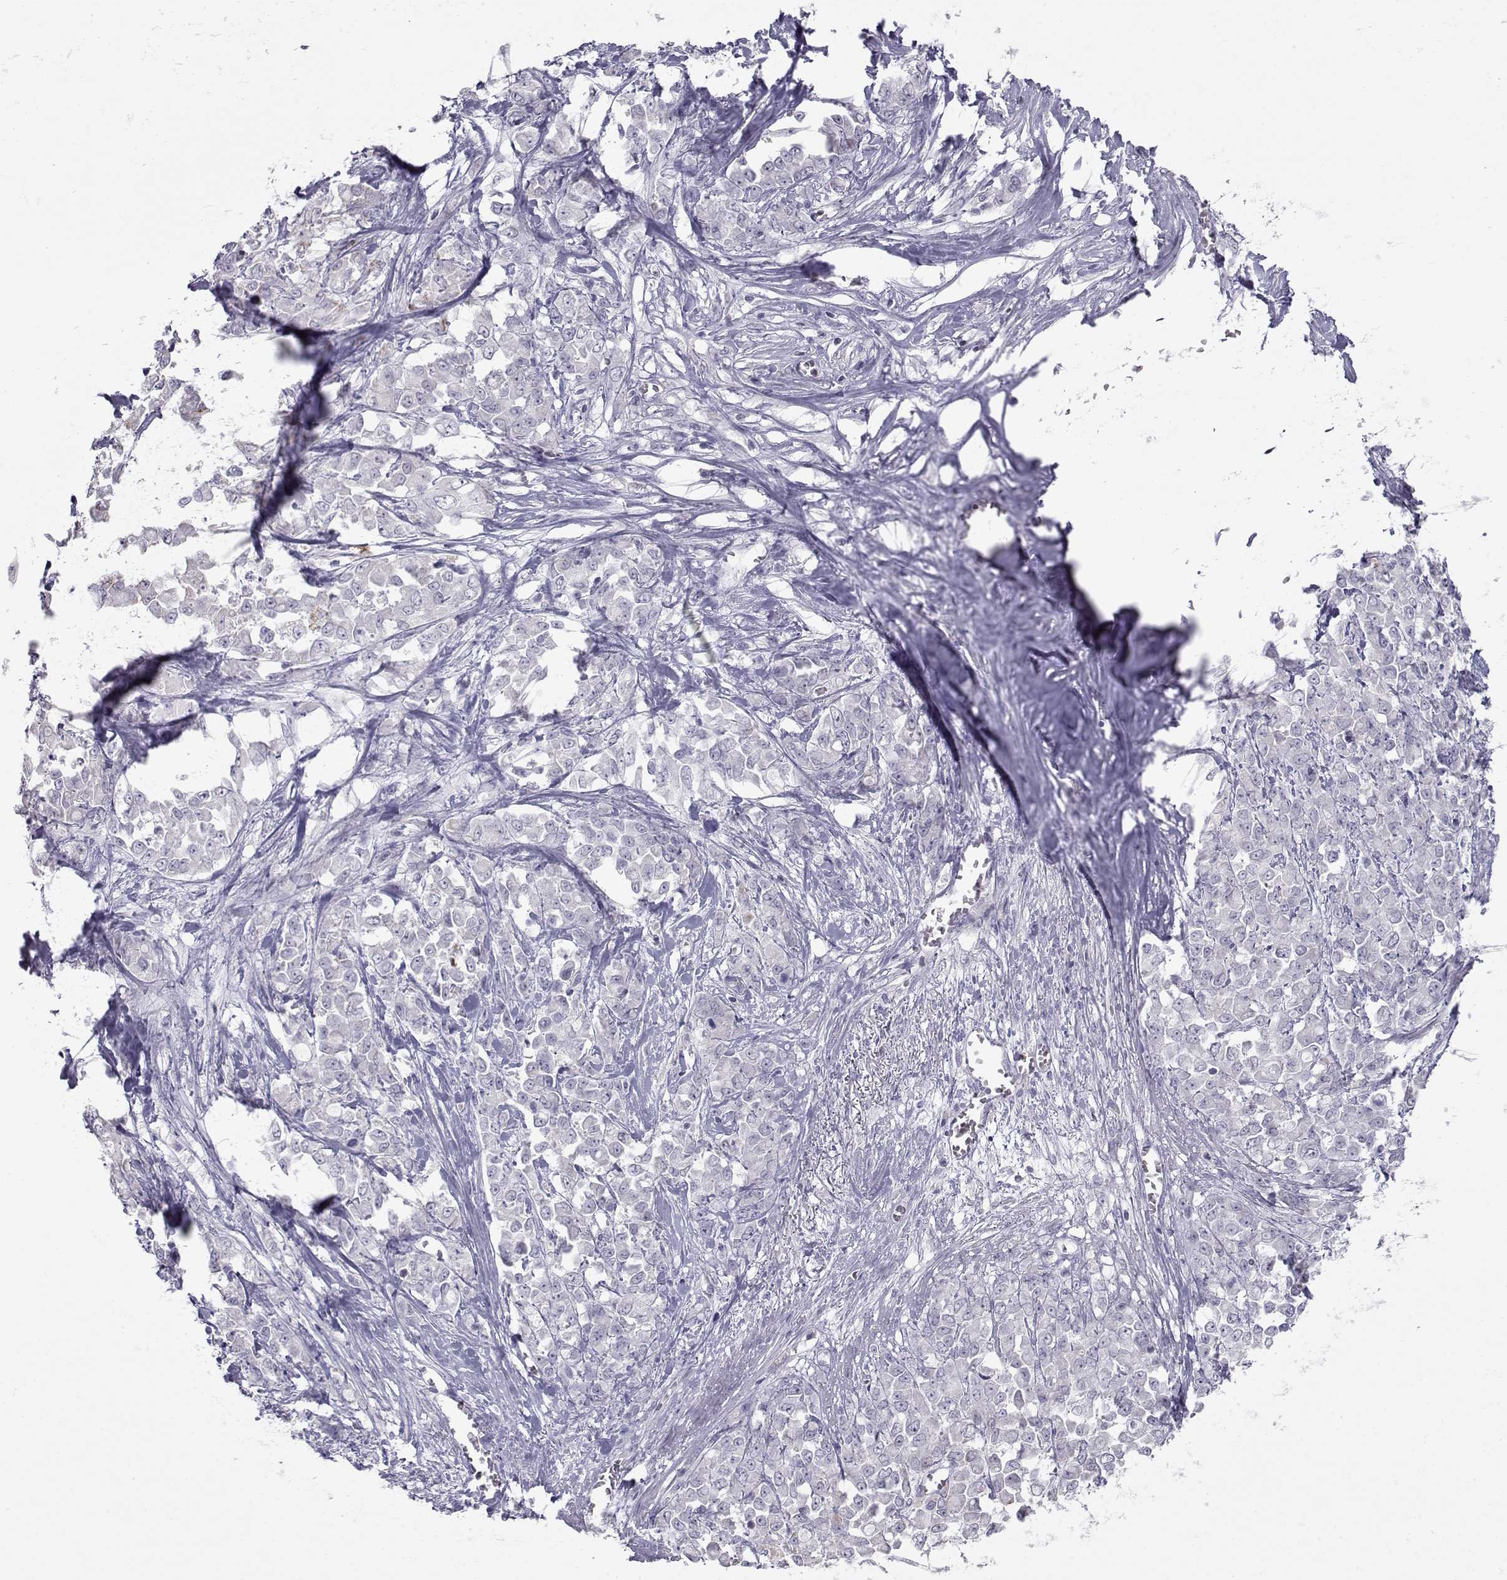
{"staining": {"intensity": "negative", "quantity": "none", "location": "none"}, "tissue": "stomach cancer", "cell_type": "Tumor cells", "image_type": "cancer", "snomed": [{"axis": "morphology", "description": "Adenocarcinoma, NOS"}, {"axis": "topography", "description": "Stomach"}], "caption": "An IHC image of stomach cancer is shown. There is no staining in tumor cells of stomach cancer. (DAB (3,3'-diaminobenzidine) immunohistochemistry with hematoxylin counter stain).", "gene": "NPVF", "patient": {"sex": "female", "age": 76}}